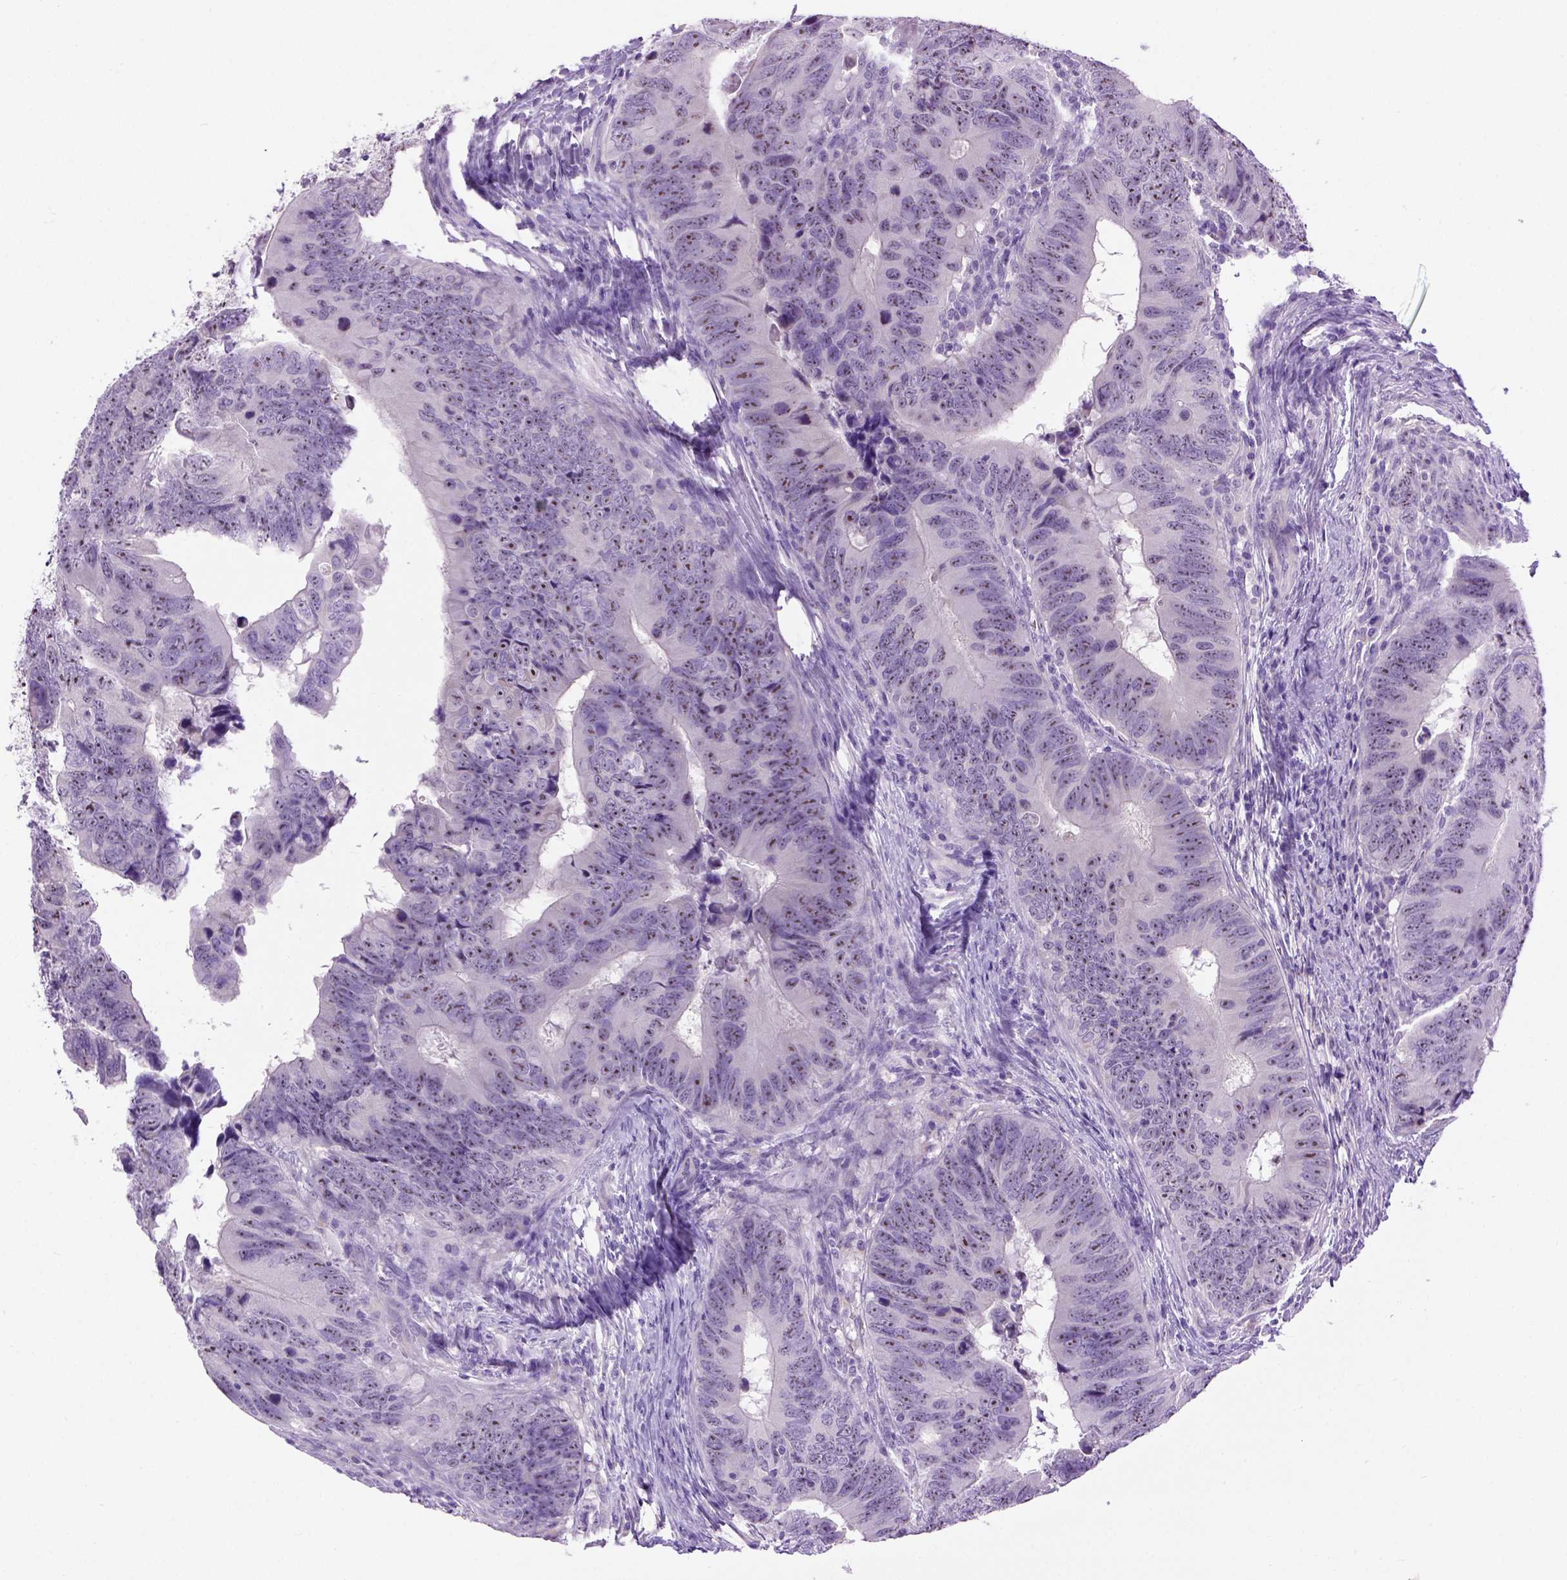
{"staining": {"intensity": "weak", "quantity": ">75%", "location": "nuclear"}, "tissue": "colorectal cancer", "cell_type": "Tumor cells", "image_type": "cancer", "snomed": [{"axis": "morphology", "description": "Adenocarcinoma, NOS"}, {"axis": "topography", "description": "Colon"}], "caption": "Weak nuclear staining is seen in approximately >75% of tumor cells in colorectal adenocarcinoma.", "gene": "UTP4", "patient": {"sex": "female", "age": 82}}